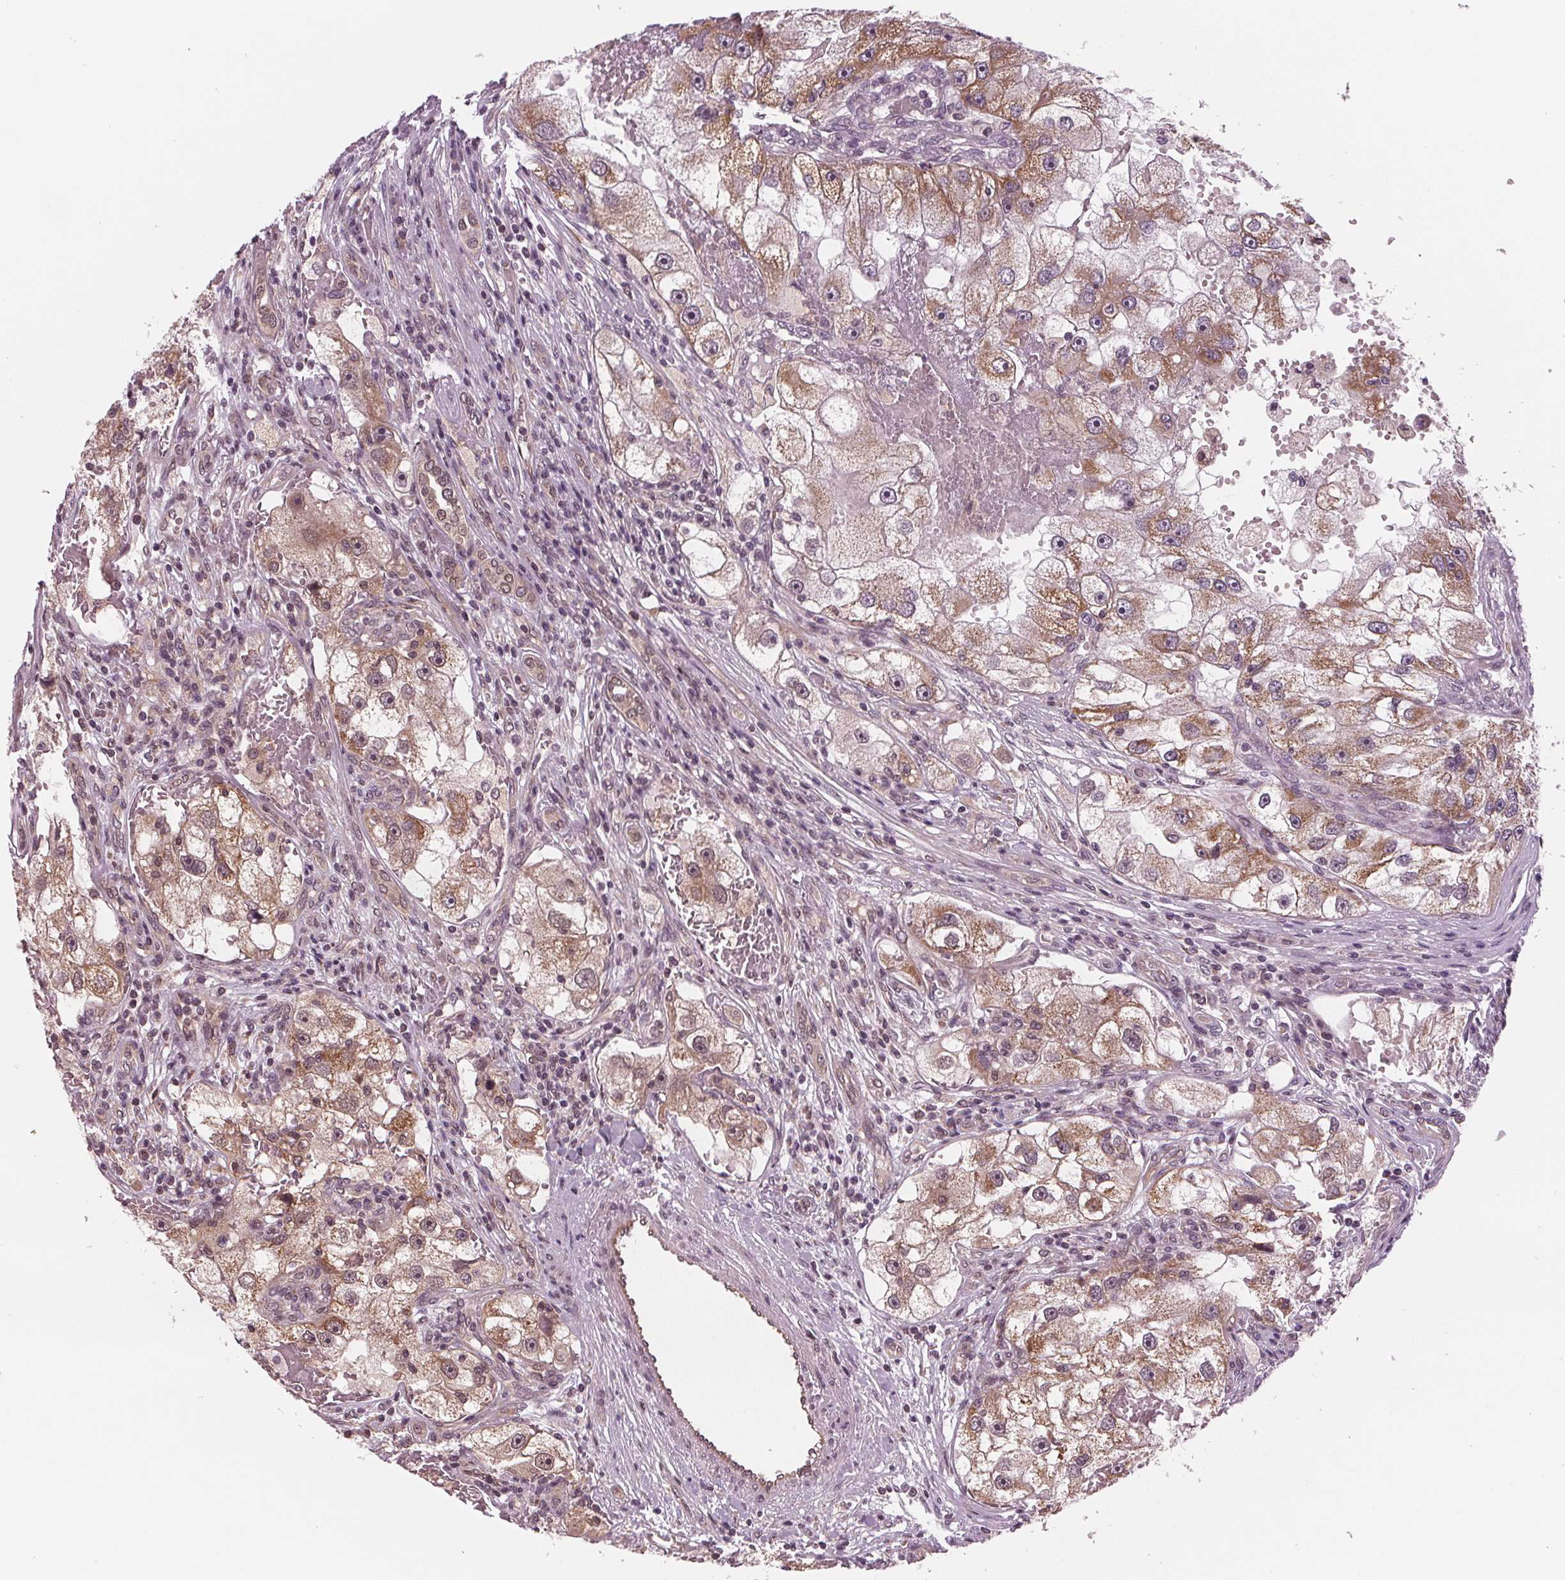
{"staining": {"intensity": "moderate", "quantity": ">75%", "location": "cytoplasmic/membranous"}, "tissue": "renal cancer", "cell_type": "Tumor cells", "image_type": "cancer", "snomed": [{"axis": "morphology", "description": "Adenocarcinoma, NOS"}, {"axis": "topography", "description": "Kidney"}], "caption": "Renal adenocarcinoma stained with DAB (3,3'-diaminobenzidine) immunohistochemistry exhibits medium levels of moderate cytoplasmic/membranous staining in about >75% of tumor cells.", "gene": "STAT3", "patient": {"sex": "male", "age": 63}}